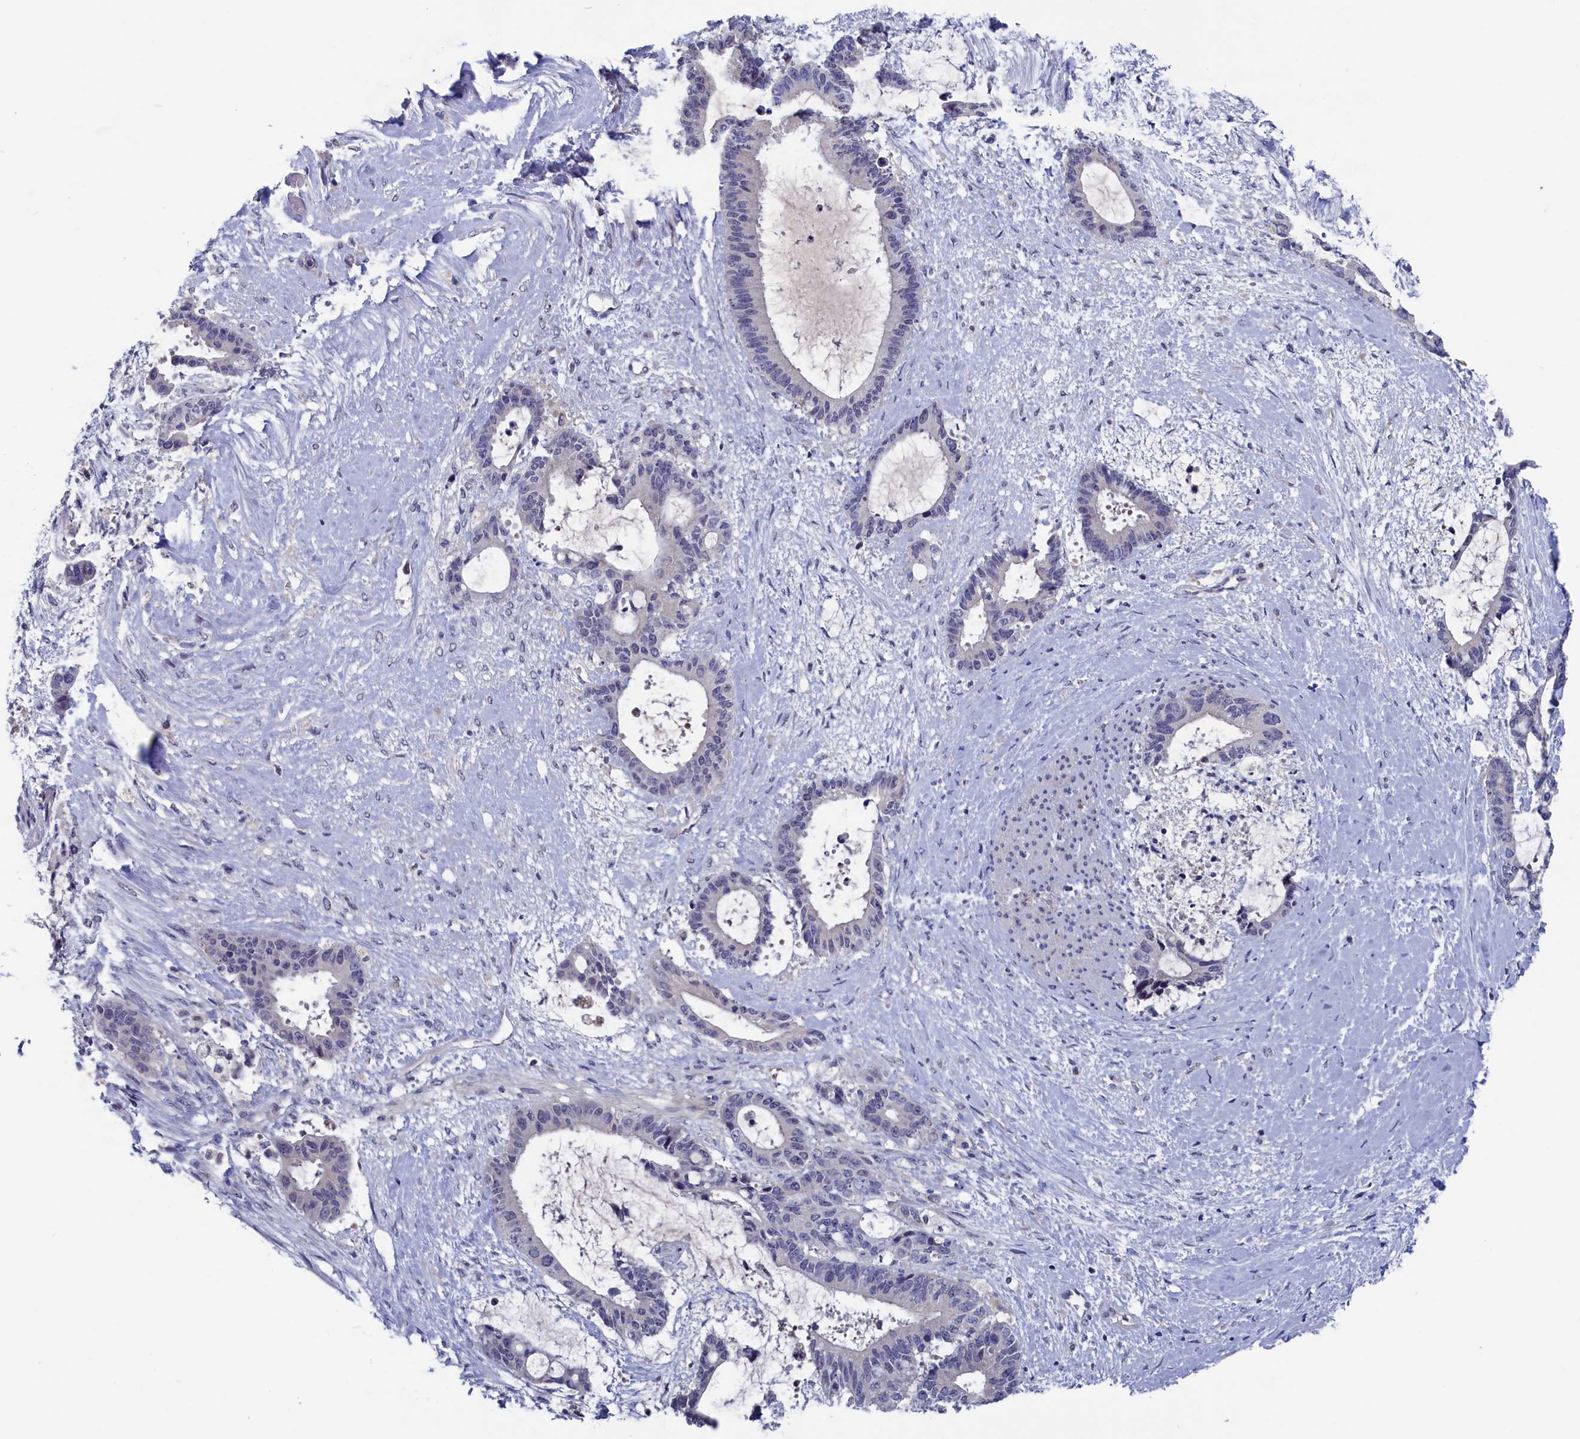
{"staining": {"intensity": "negative", "quantity": "none", "location": "none"}, "tissue": "liver cancer", "cell_type": "Tumor cells", "image_type": "cancer", "snomed": [{"axis": "morphology", "description": "Normal tissue, NOS"}, {"axis": "morphology", "description": "Cholangiocarcinoma"}, {"axis": "topography", "description": "Liver"}, {"axis": "topography", "description": "Peripheral nerve tissue"}], "caption": "This photomicrograph is of cholangiocarcinoma (liver) stained with immunohistochemistry (IHC) to label a protein in brown with the nuclei are counter-stained blue. There is no expression in tumor cells.", "gene": "SPATA13", "patient": {"sex": "female", "age": 73}}